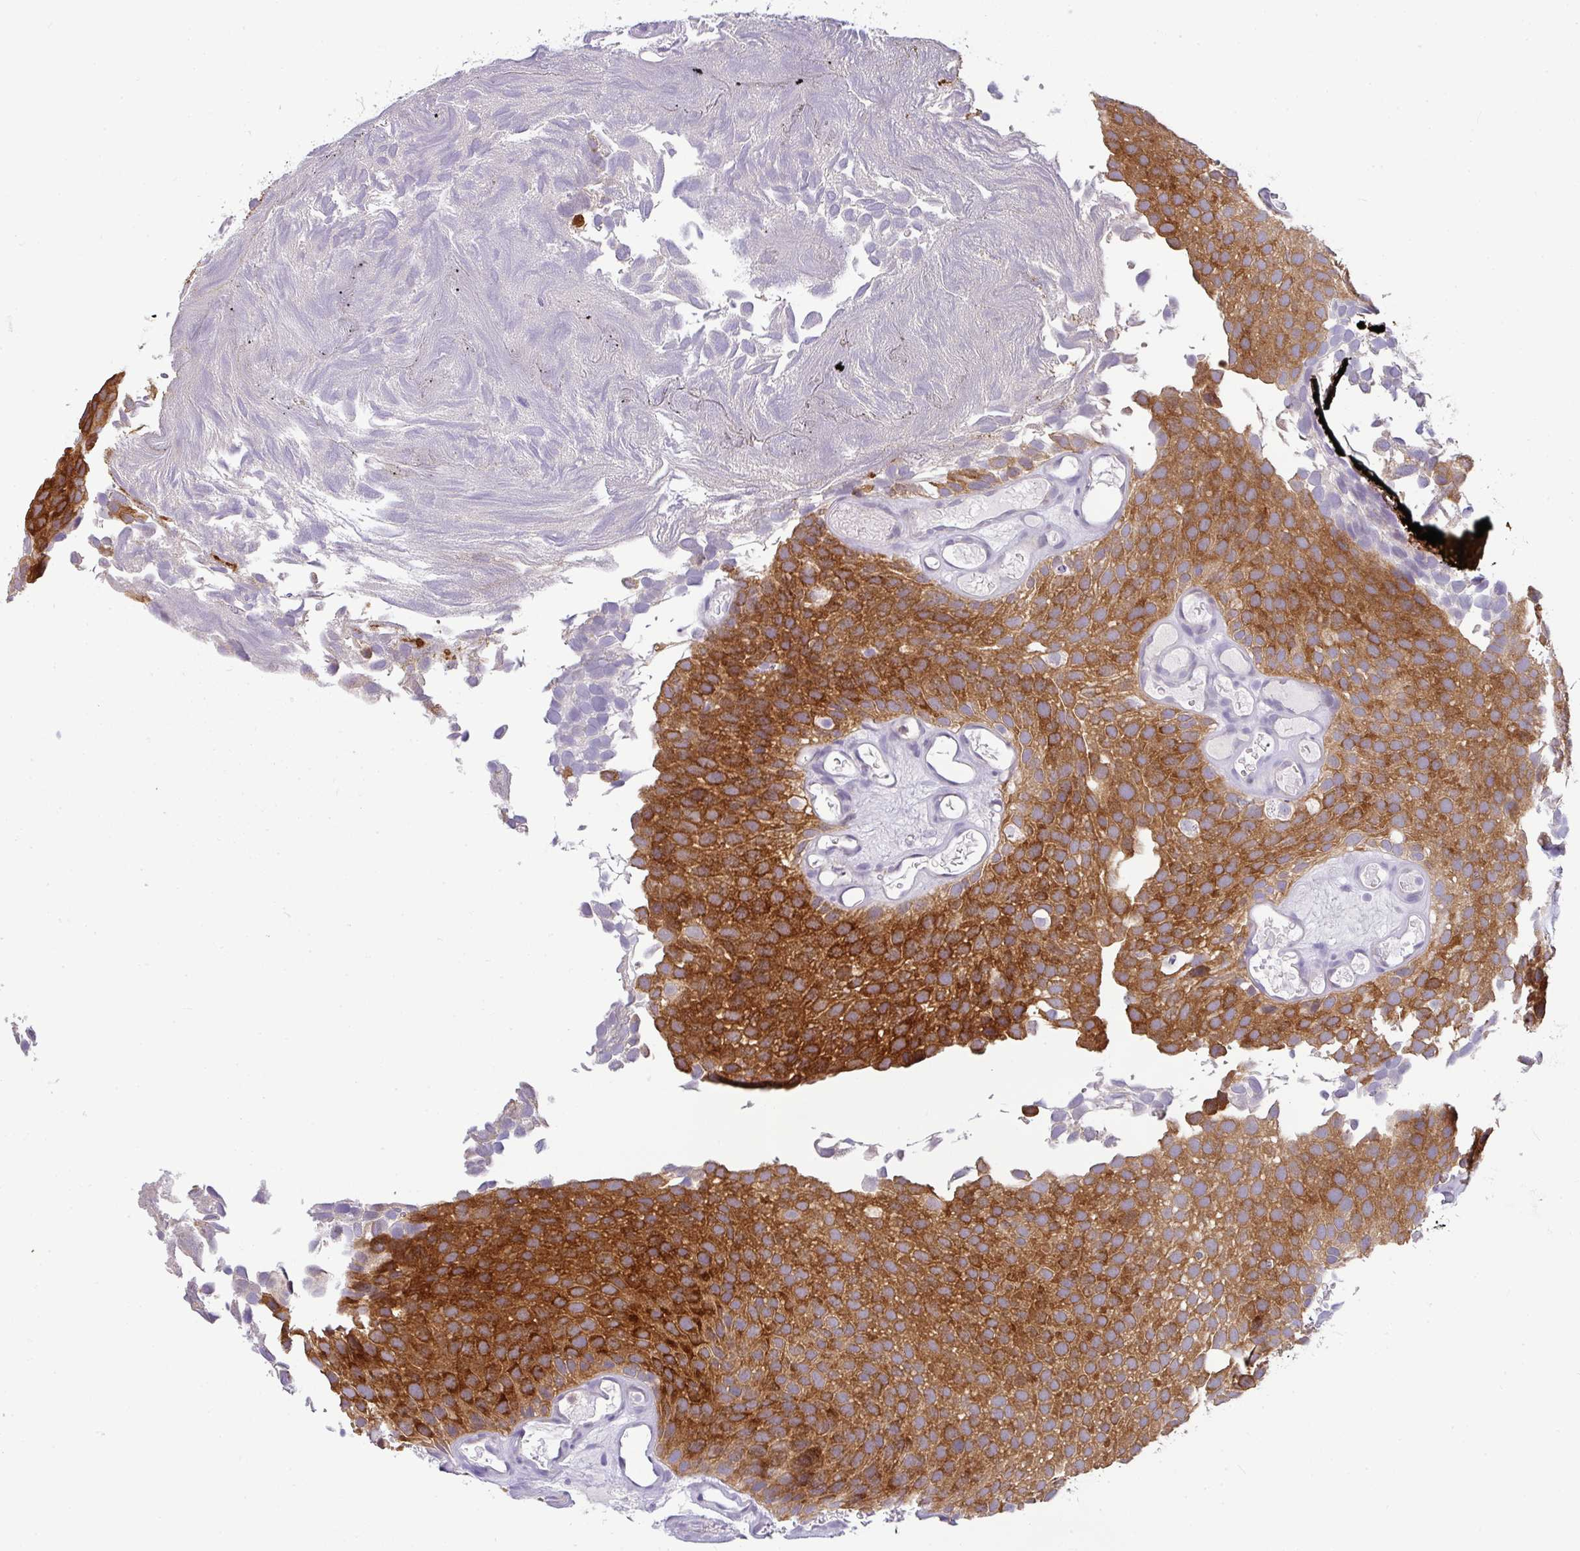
{"staining": {"intensity": "strong", "quantity": ">75%", "location": "cytoplasmic/membranous"}, "tissue": "urothelial cancer", "cell_type": "Tumor cells", "image_type": "cancer", "snomed": [{"axis": "morphology", "description": "Urothelial carcinoma, Low grade"}, {"axis": "topography", "description": "Urinary bladder"}], "caption": "Brown immunohistochemical staining in urothelial cancer demonstrates strong cytoplasmic/membranous positivity in about >75% of tumor cells.", "gene": "LIPE", "patient": {"sex": "male", "age": 89}}